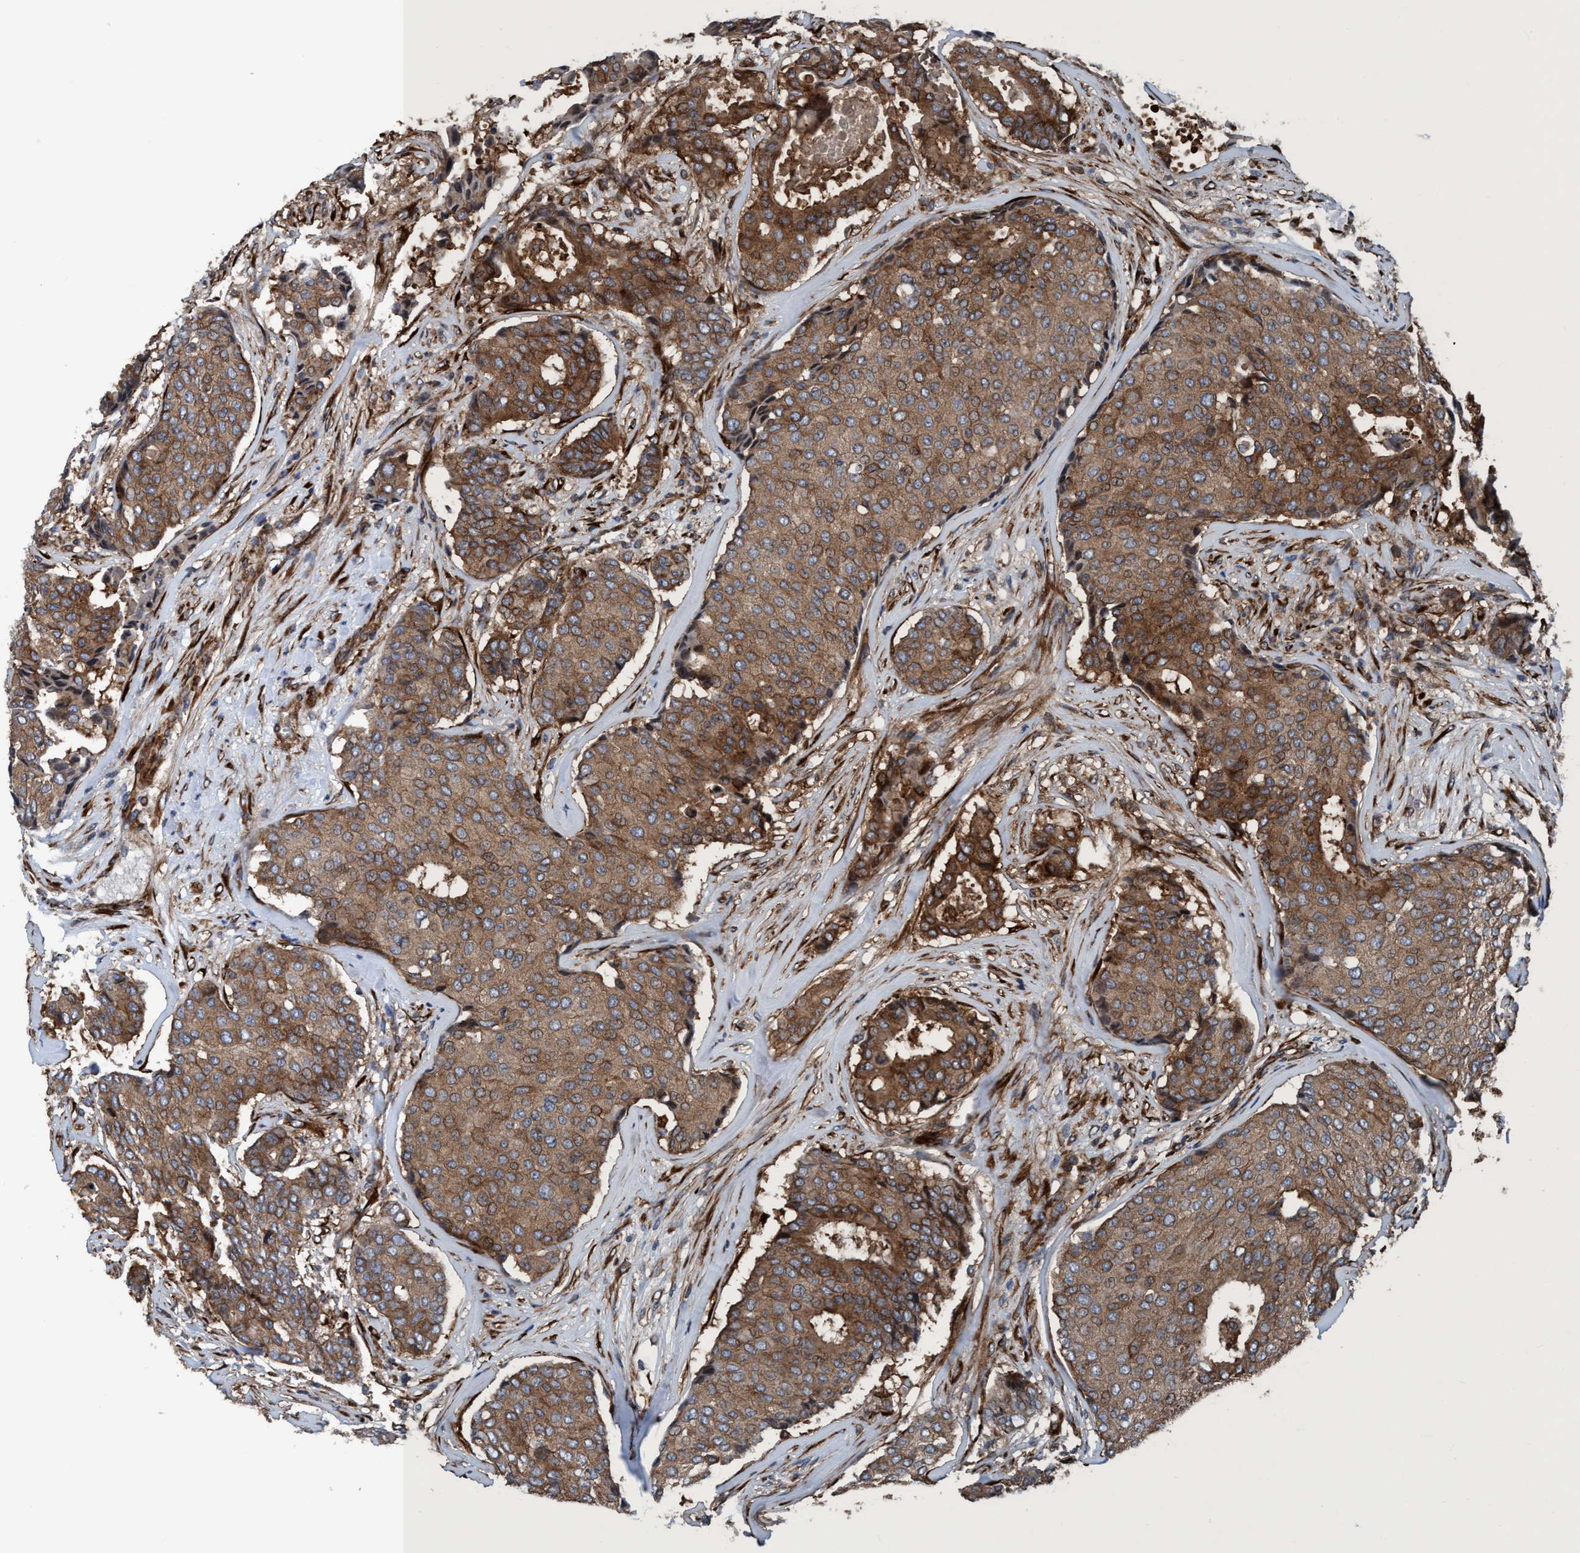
{"staining": {"intensity": "moderate", "quantity": ">75%", "location": "cytoplasmic/membranous"}, "tissue": "breast cancer", "cell_type": "Tumor cells", "image_type": "cancer", "snomed": [{"axis": "morphology", "description": "Duct carcinoma"}, {"axis": "topography", "description": "Breast"}], "caption": "The photomicrograph shows immunohistochemical staining of breast cancer. There is moderate cytoplasmic/membranous positivity is identified in approximately >75% of tumor cells.", "gene": "NMT1", "patient": {"sex": "female", "age": 75}}